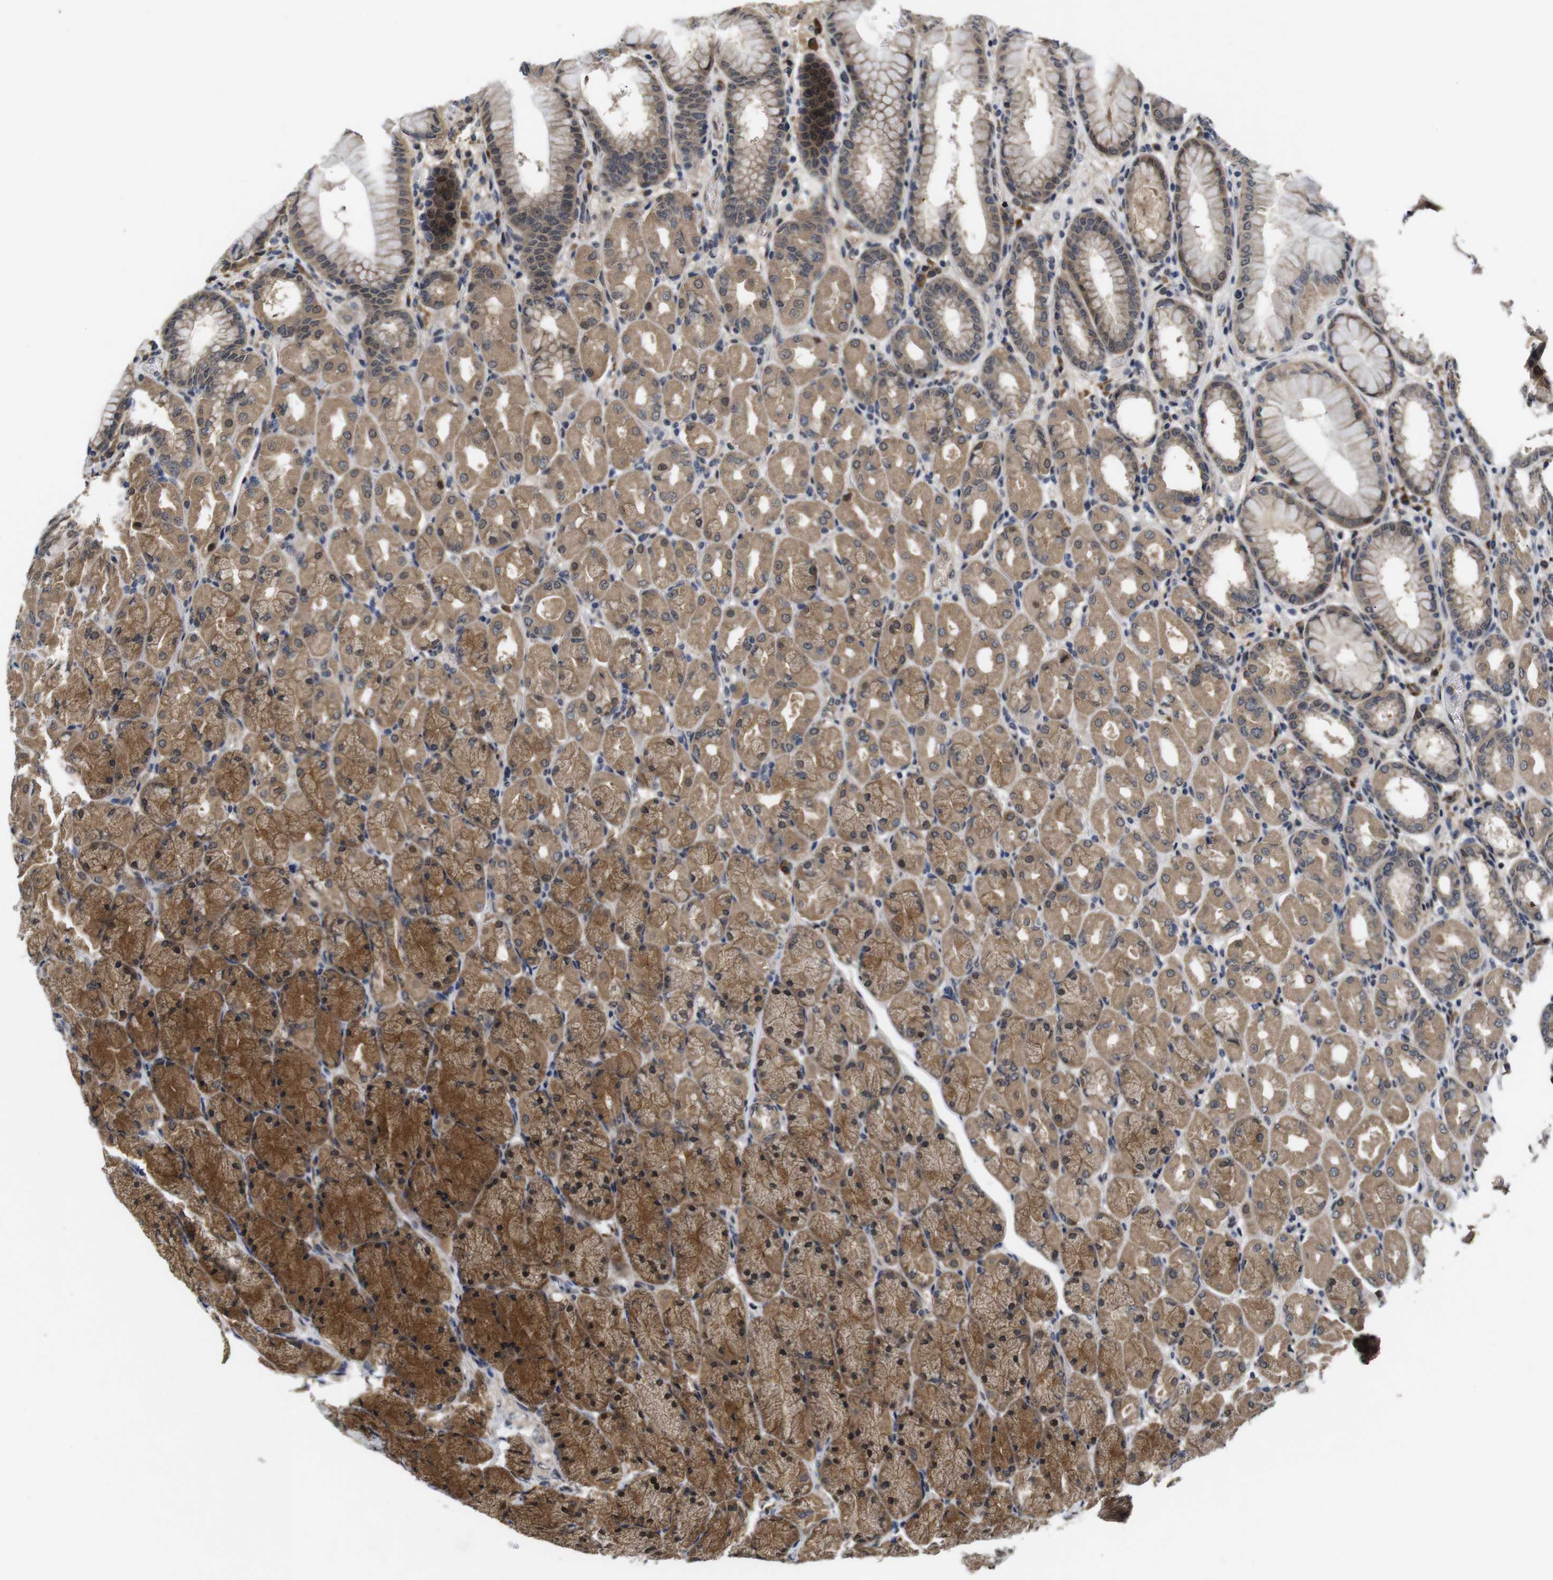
{"staining": {"intensity": "moderate", "quantity": ">75%", "location": "cytoplasmic/membranous"}, "tissue": "stomach", "cell_type": "Glandular cells", "image_type": "normal", "snomed": [{"axis": "morphology", "description": "Normal tissue, NOS"}, {"axis": "topography", "description": "Stomach, upper"}], "caption": "Immunohistochemical staining of normal human stomach reveals moderate cytoplasmic/membranous protein staining in about >75% of glandular cells.", "gene": "ZBTB46", "patient": {"sex": "female", "age": 56}}